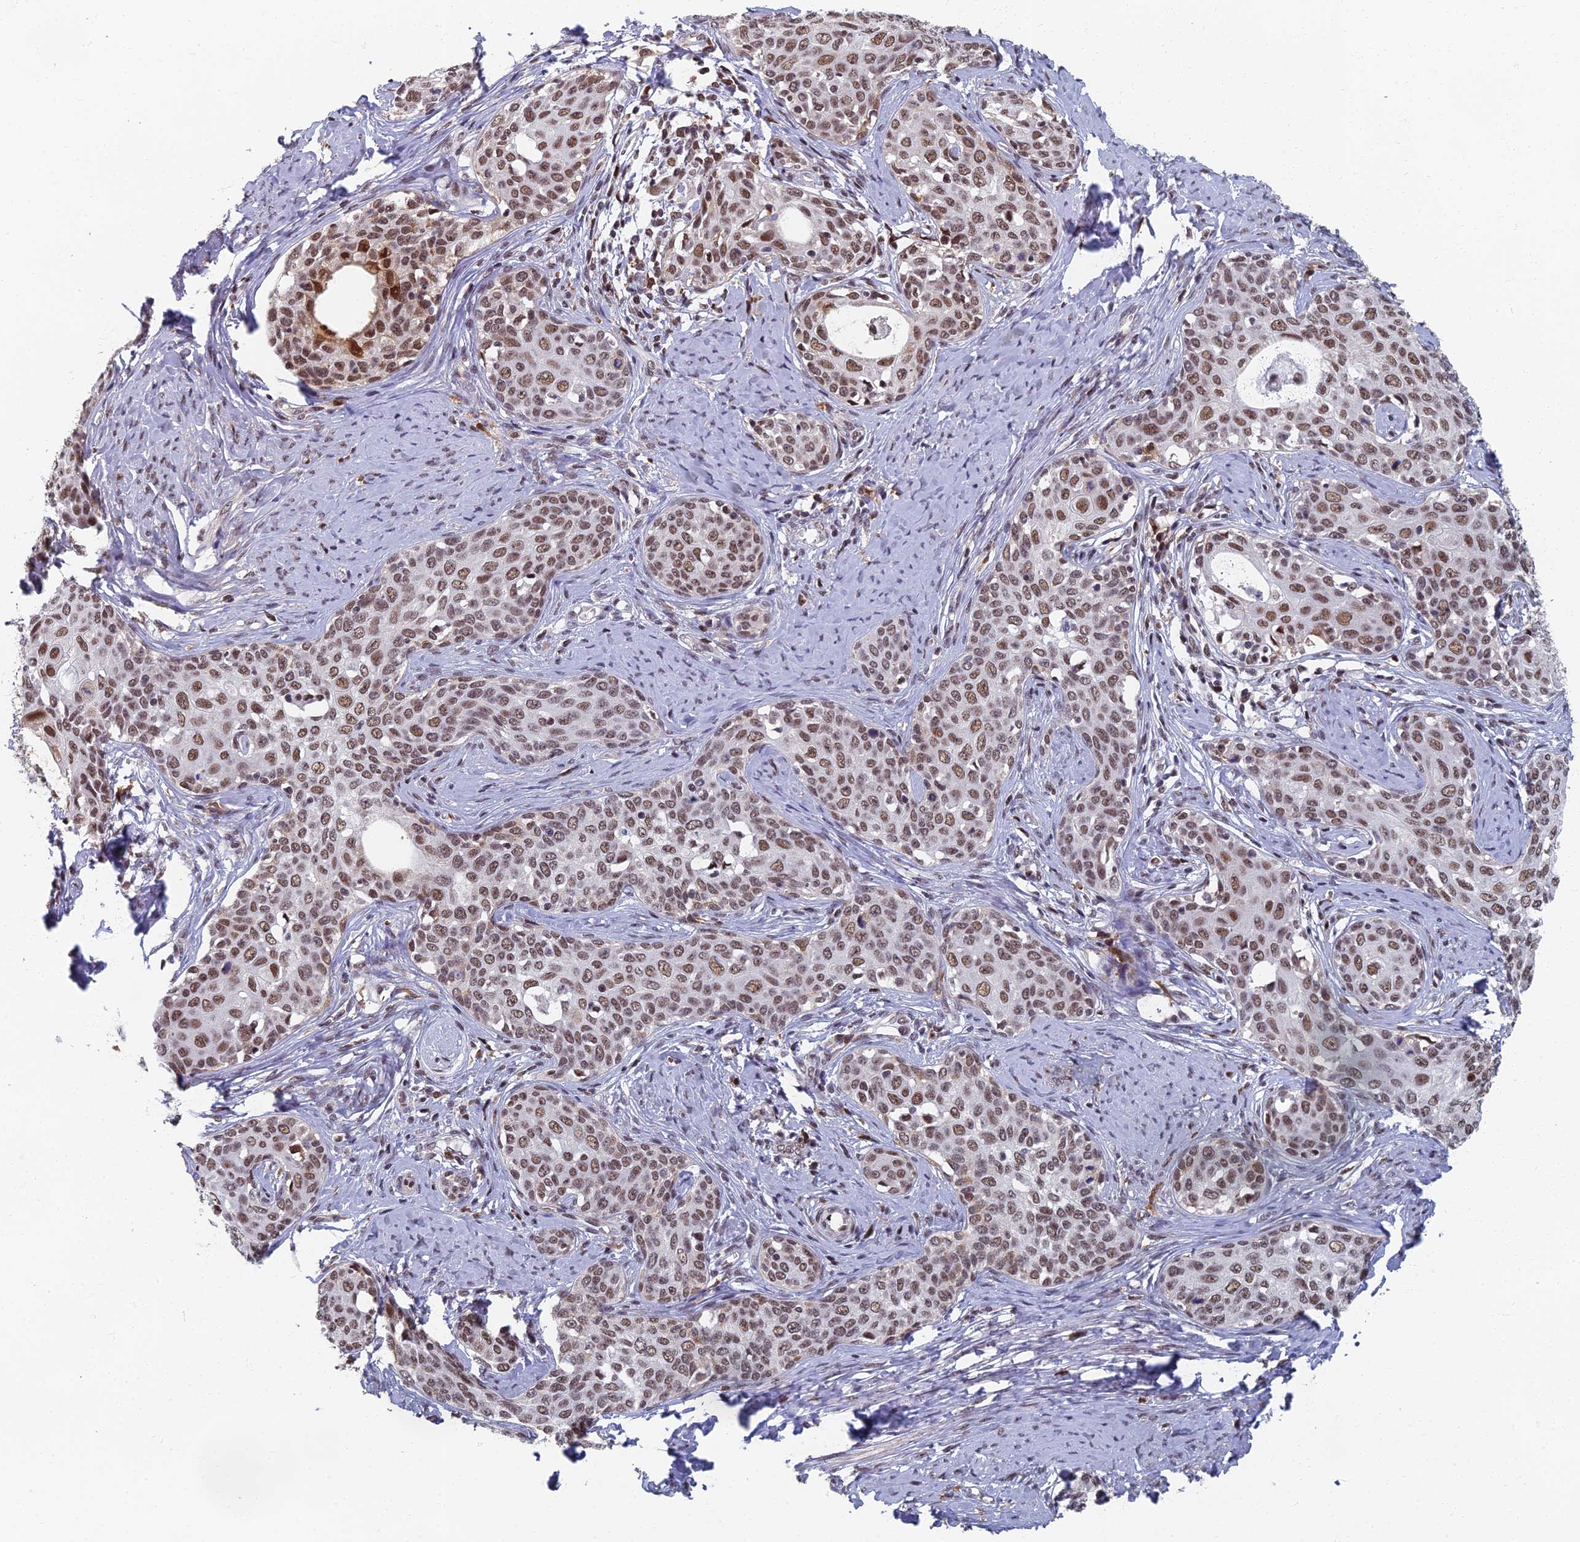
{"staining": {"intensity": "moderate", "quantity": ">75%", "location": "nuclear"}, "tissue": "cervical cancer", "cell_type": "Tumor cells", "image_type": "cancer", "snomed": [{"axis": "morphology", "description": "Squamous cell carcinoma, NOS"}, {"axis": "morphology", "description": "Adenocarcinoma, NOS"}, {"axis": "topography", "description": "Cervix"}], "caption": "An image of human cervical cancer stained for a protein displays moderate nuclear brown staining in tumor cells.", "gene": "TAF13", "patient": {"sex": "female", "age": 52}}